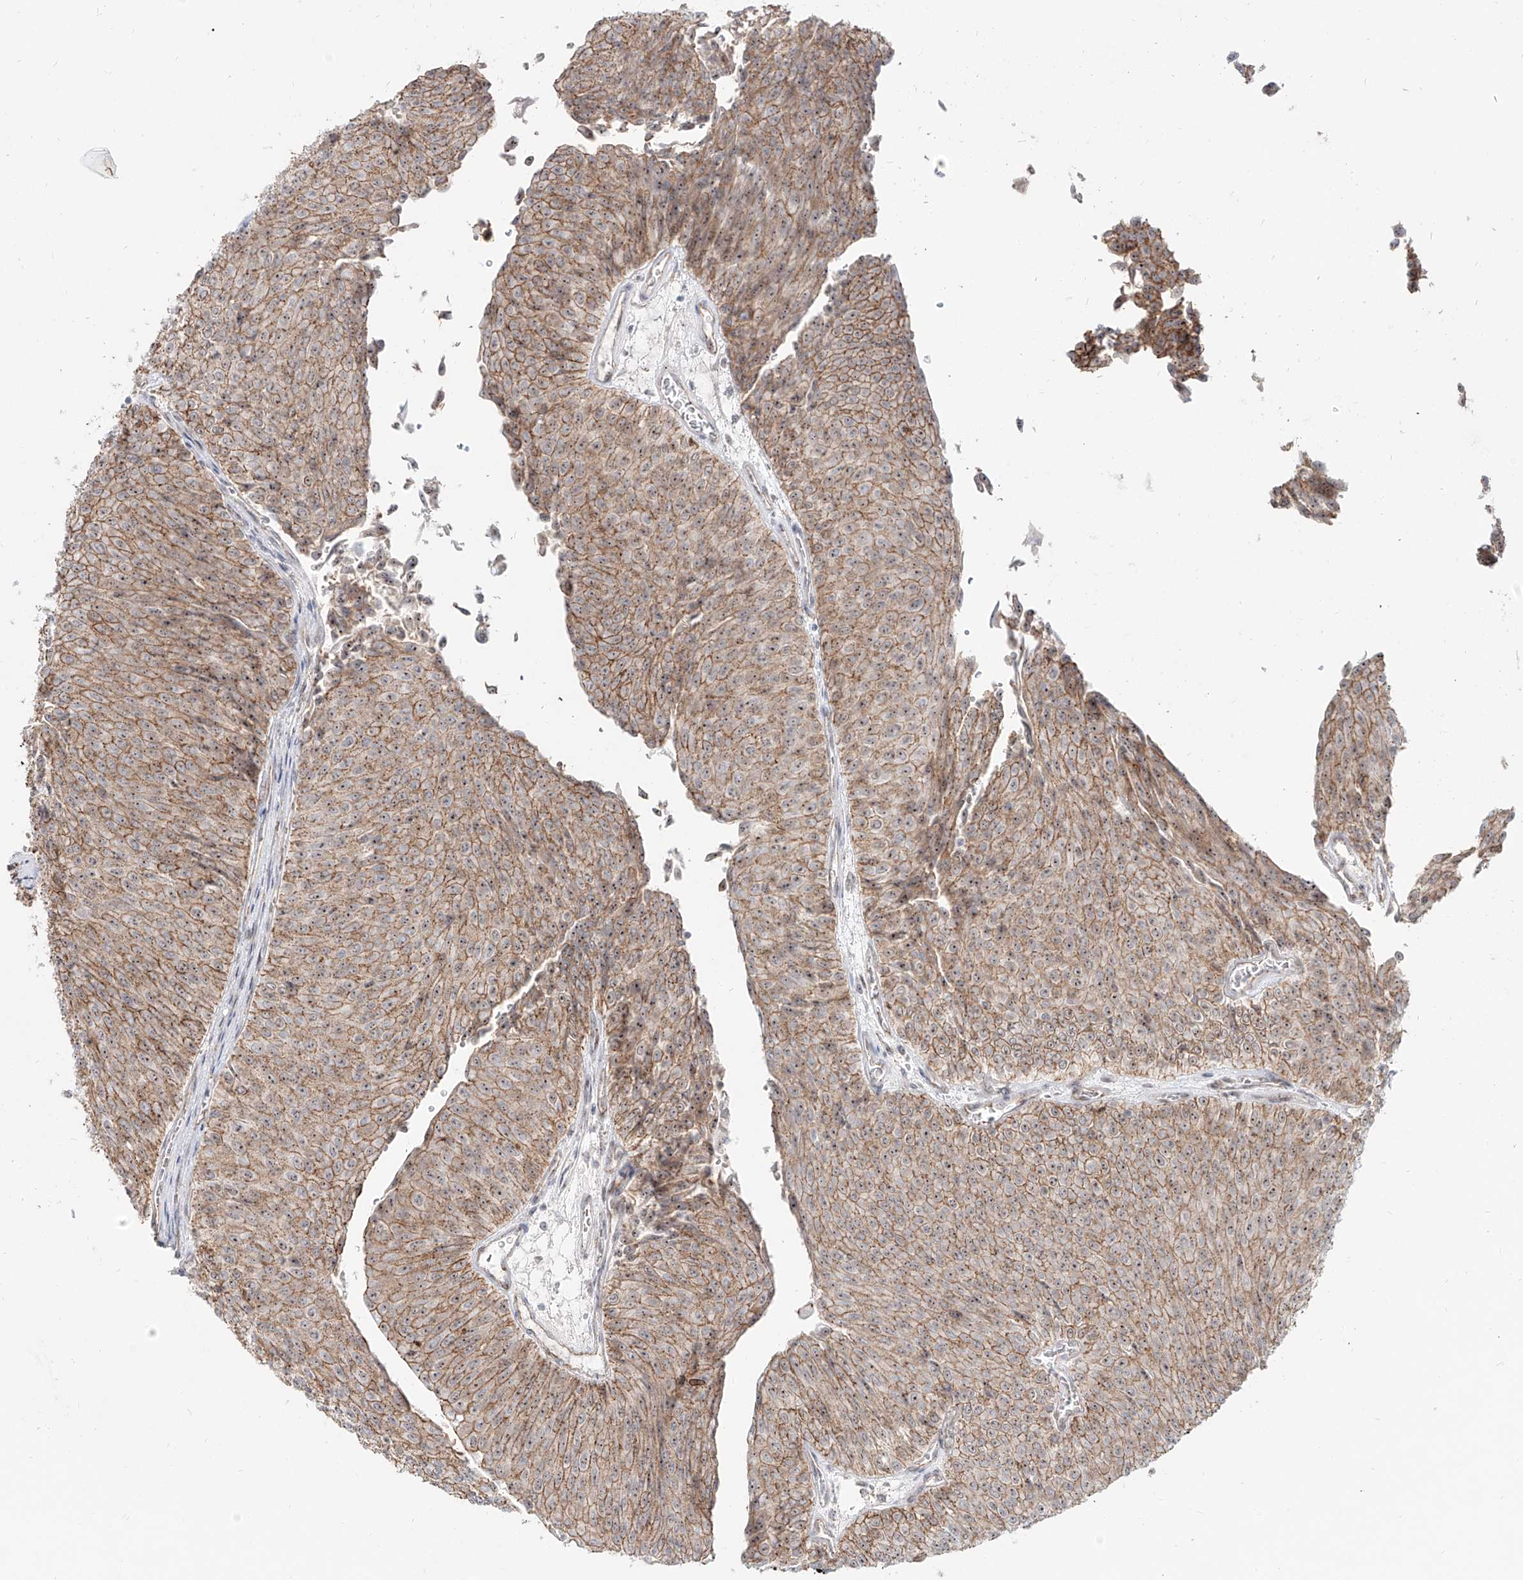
{"staining": {"intensity": "moderate", "quantity": ">75%", "location": "cytoplasmic/membranous,nuclear"}, "tissue": "urothelial cancer", "cell_type": "Tumor cells", "image_type": "cancer", "snomed": [{"axis": "morphology", "description": "Urothelial carcinoma, Low grade"}, {"axis": "topography", "description": "Urinary bladder"}], "caption": "Protein analysis of urothelial carcinoma (low-grade) tissue reveals moderate cytoplasmic/membranous and nuclear staining in approximately >75% of tumor cells.", "gene": "ZNF710", "patient": {"sex": "male", "age": 78}}